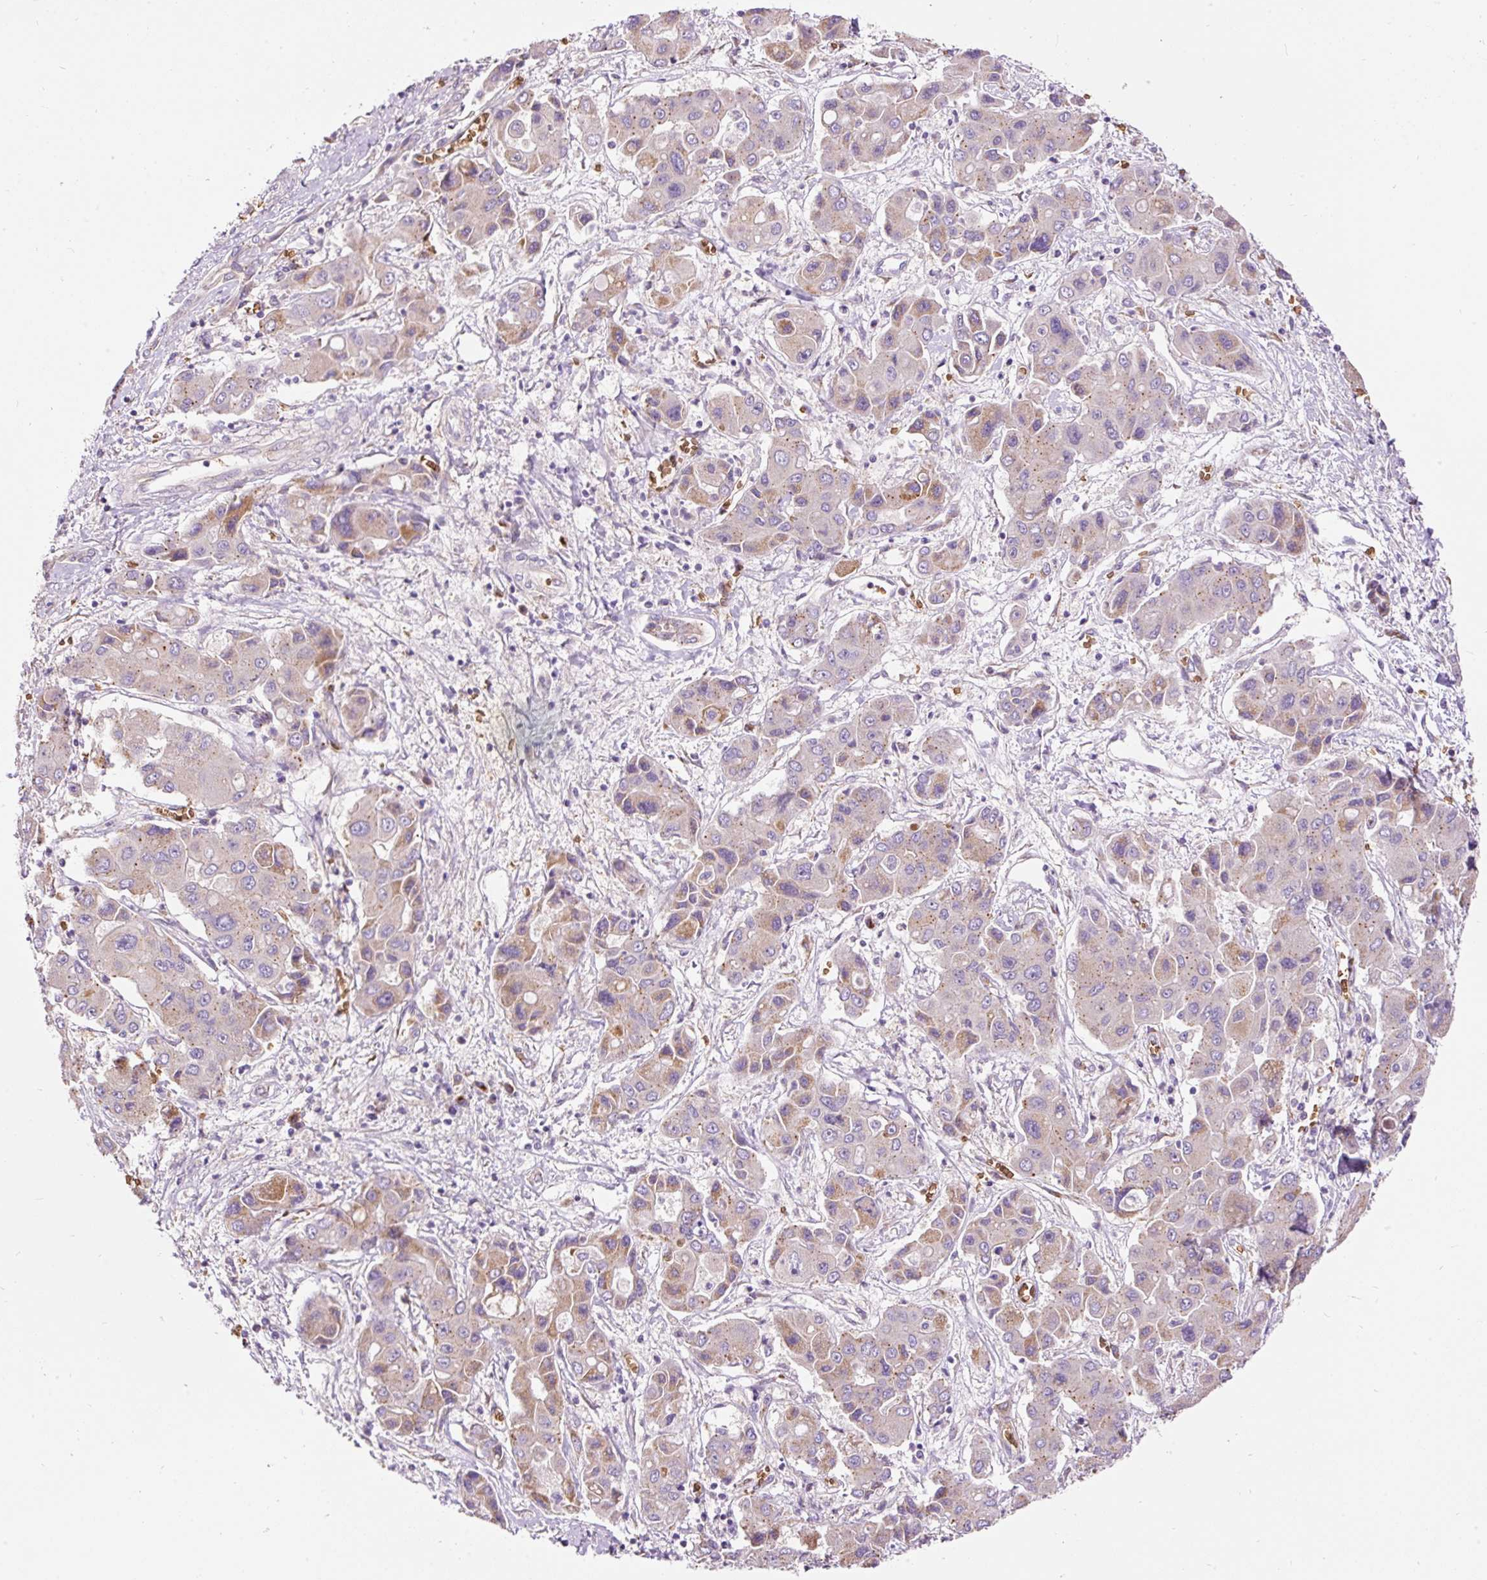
{"staining": {"intensity": "moderate", "quantity": "25%-75%", "location": "cytoplasmic/membranous"}, "tissue": "liver cancer", "cell_type": "Tumor cells", "image_type": "cancer", "snomed": [{"axis": "morphology", "description": "Cholangiocarcinoma"}, {"axis": "topography", "description": "Liver"}], "caption": "Cholangiocarcinoma (liver) stained with a brown dye demonstrates moderate cytoplasmic/membranous positive positivity in about 25%-75% of tumor cells.", "gene": "PRRC2A", "patient": {"sex": "male", "age": 67}}